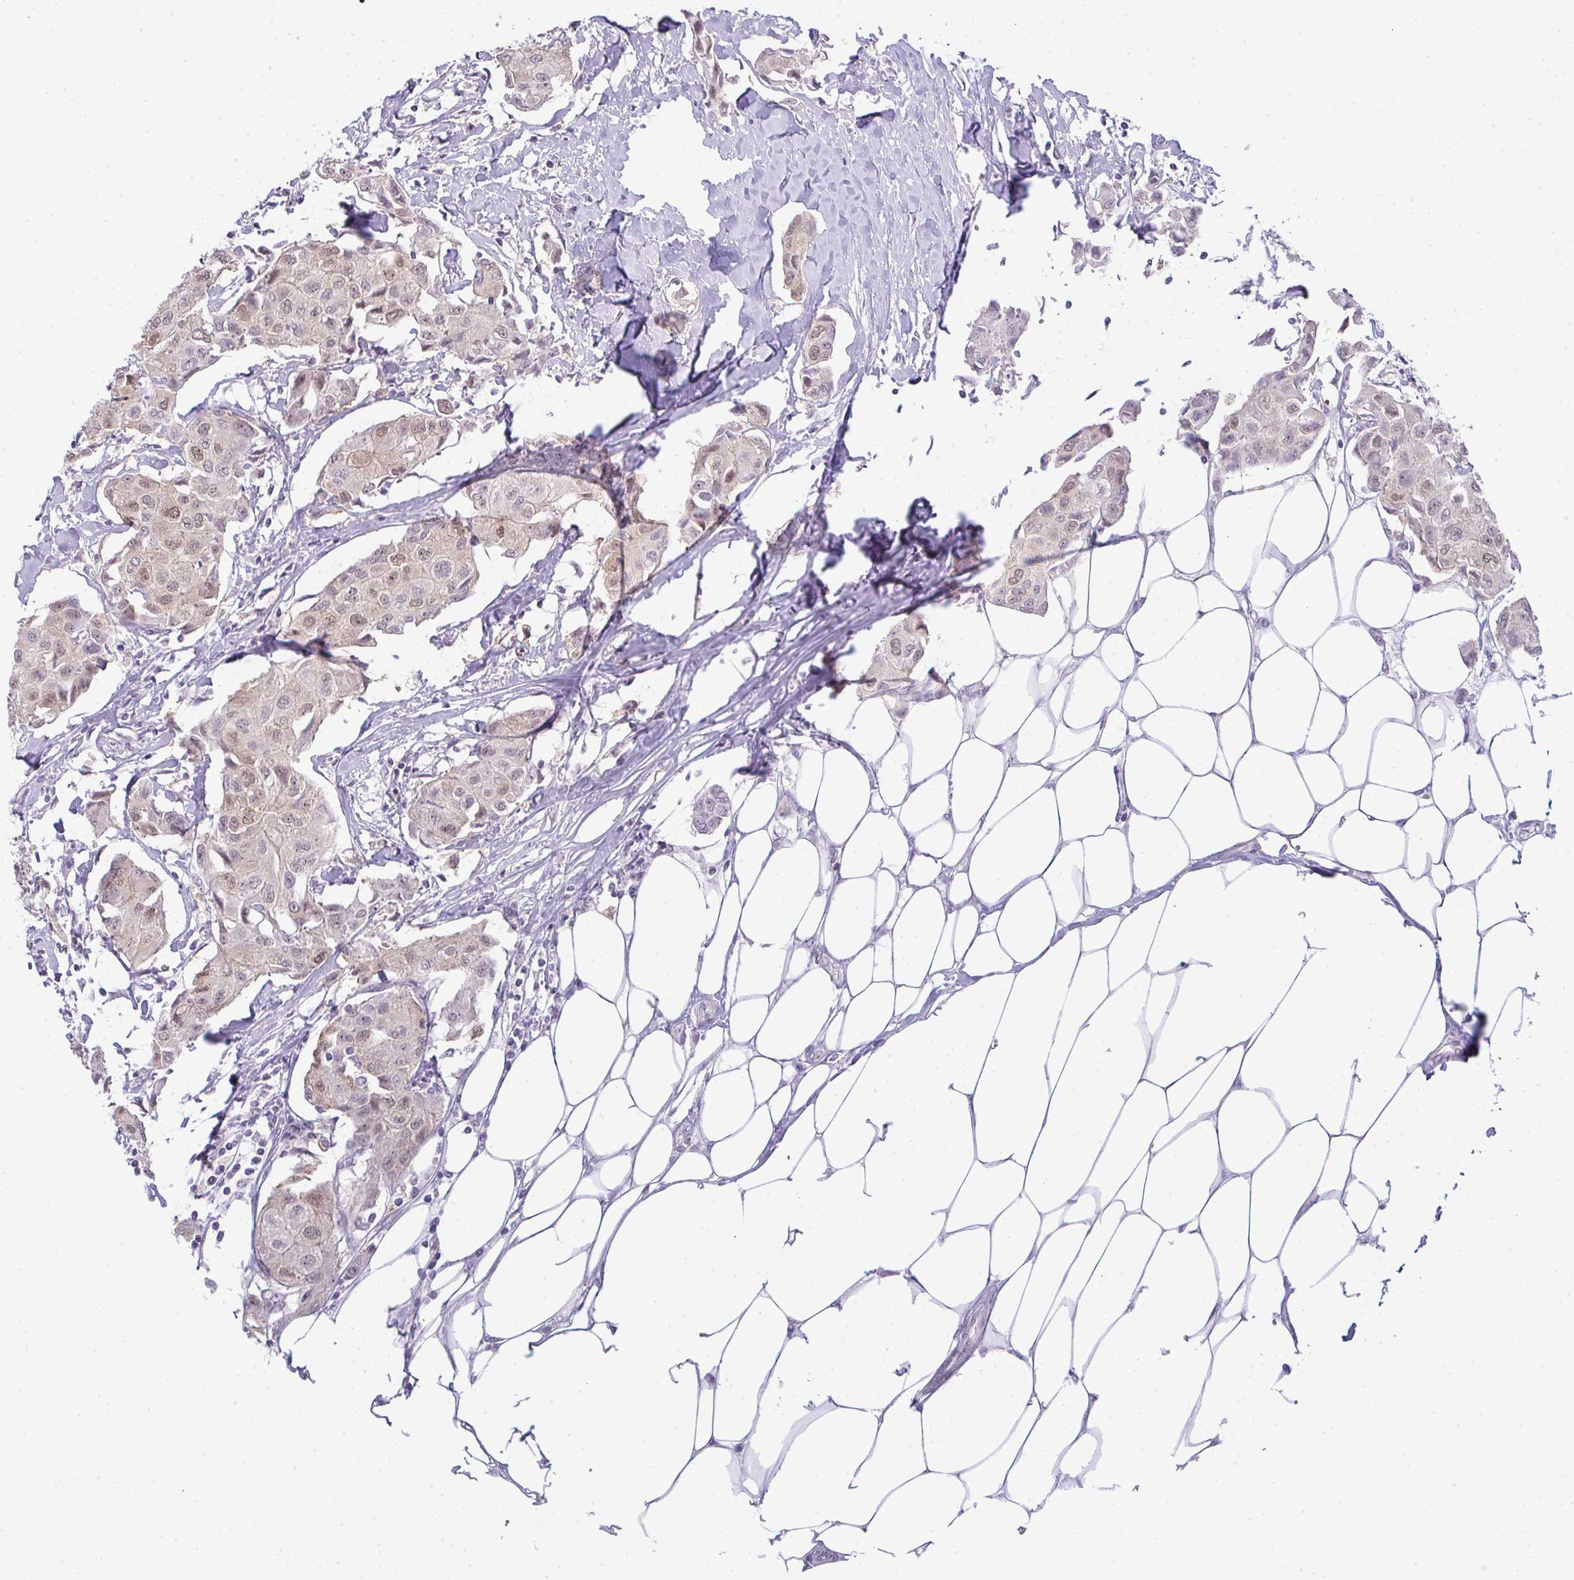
{"staining": {"intensity": "weak", "quantity": "25%-75%", "location": "nuclear"}, "tissue": "breast cancer", "cell_type": "Tumor cells", "image_type": "cancer", "snomed": [{"axis": "morphology", "description": "Duct carcinoma"}, {"axis": "topography", "description": "Breast"}, {"axis": "topography", "description": "Lymph node"}], "caption": "Breast intraductal carcinoma stained with immunohistochemistry (IHC) demonstrates weak nuclear positivity in about 25%-75% of tumor cells.", "gene": "CSE1L", "patient": {"sex": "female", "age": 80}}